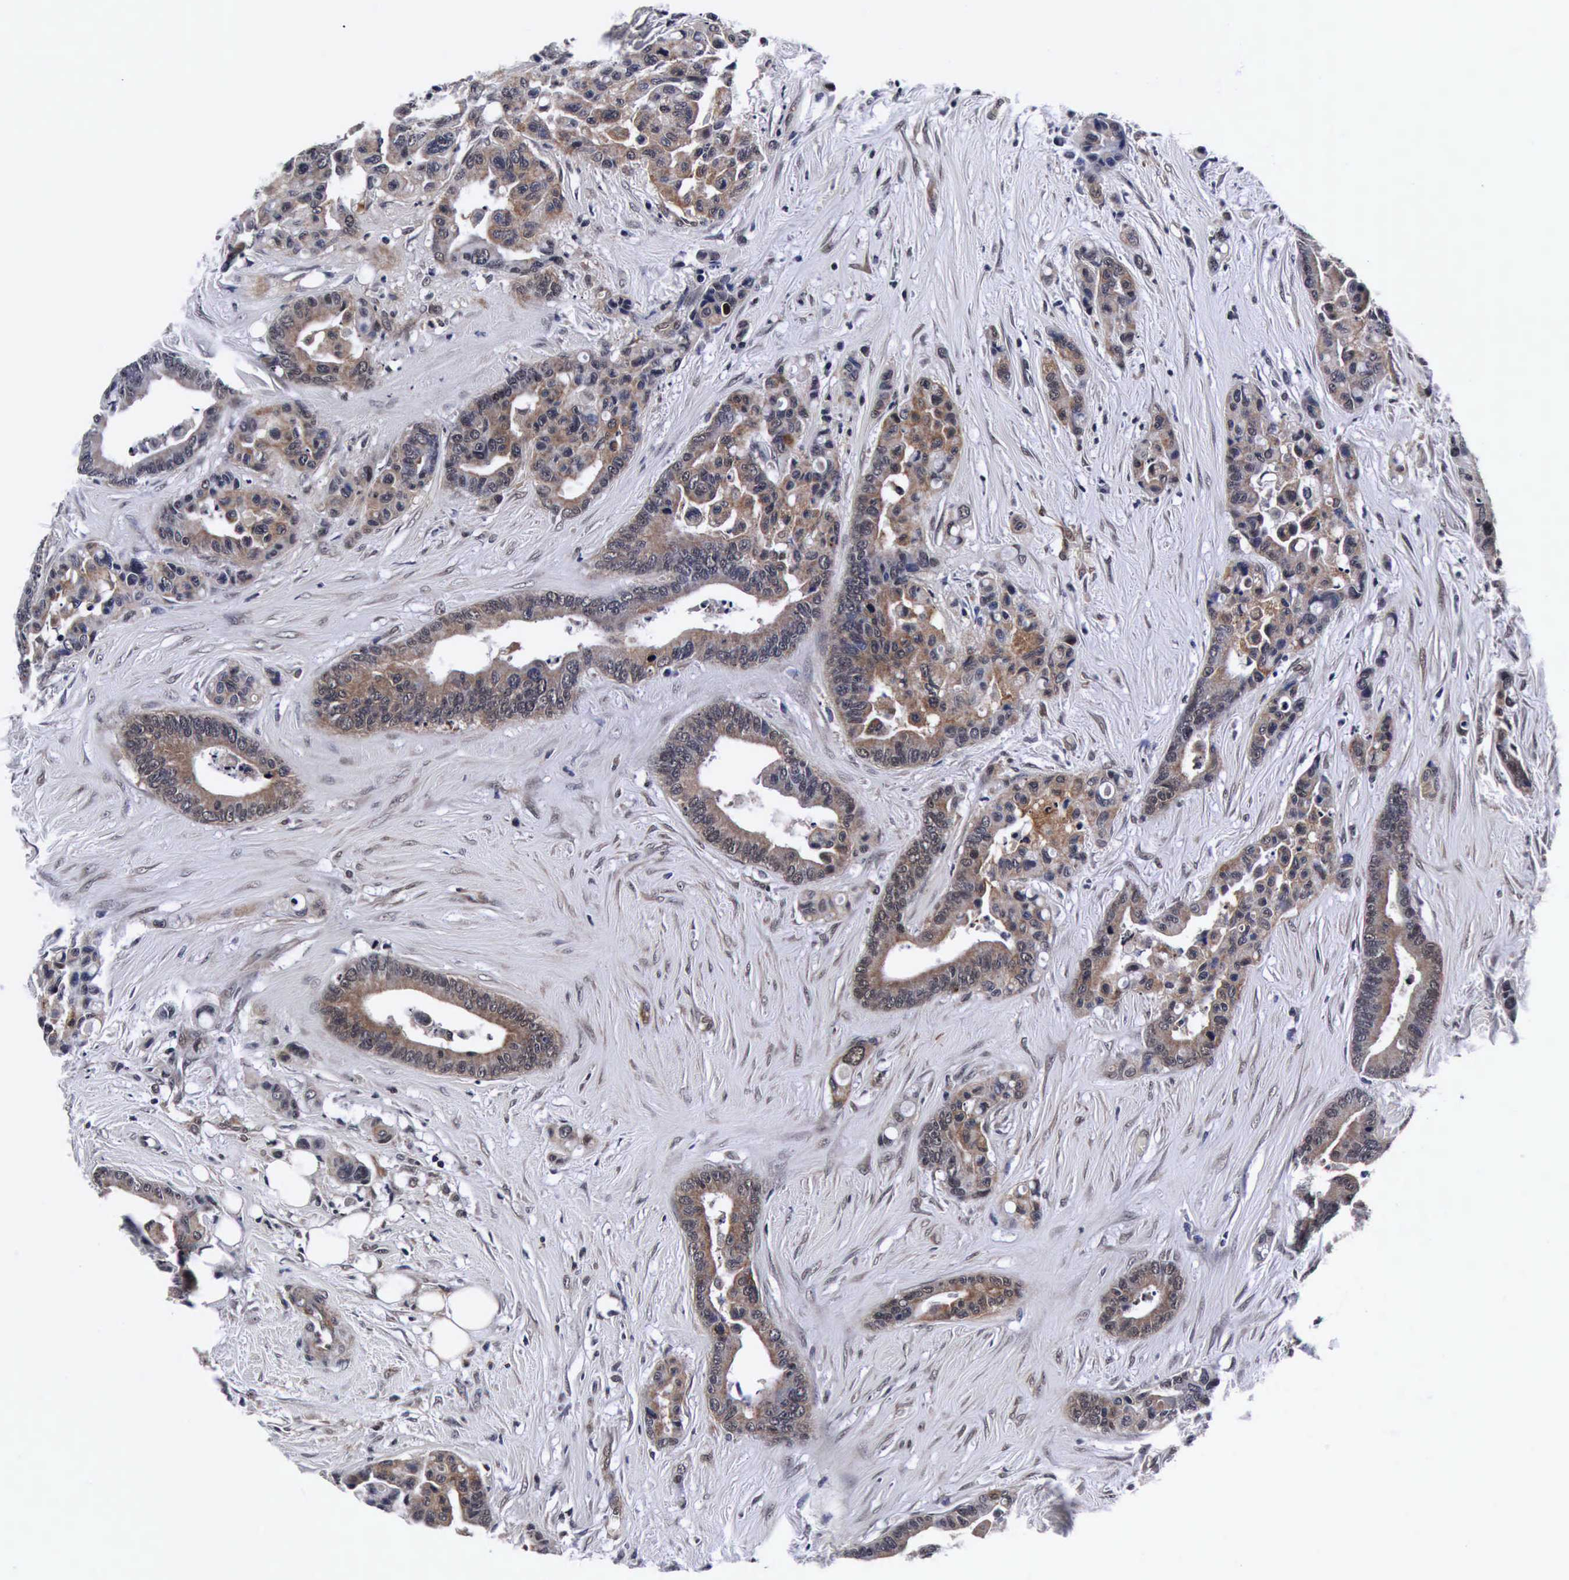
{"staining": {"intensity": "weak", "quantity": "25%-75%", "location": "cytoplasmic/membranous"}, "tissue": "colorectal cancer", "cell_type": "Tumor cells", "image_type": "cancer", "snomed": [{"axis": "morphology", "description": "Adenocarcinoma, NOS"}, {"axis": "topography", "description": "Colon"}], "caption": "There is low levels of weak cytoplasmic/membranous staining in tumor cells of colorectal adenocarcinoma, as demonstrated by immunohistochemical staining (brown color).", "gene": "UBC", "patient": {"sex": "male", "age": 82}}